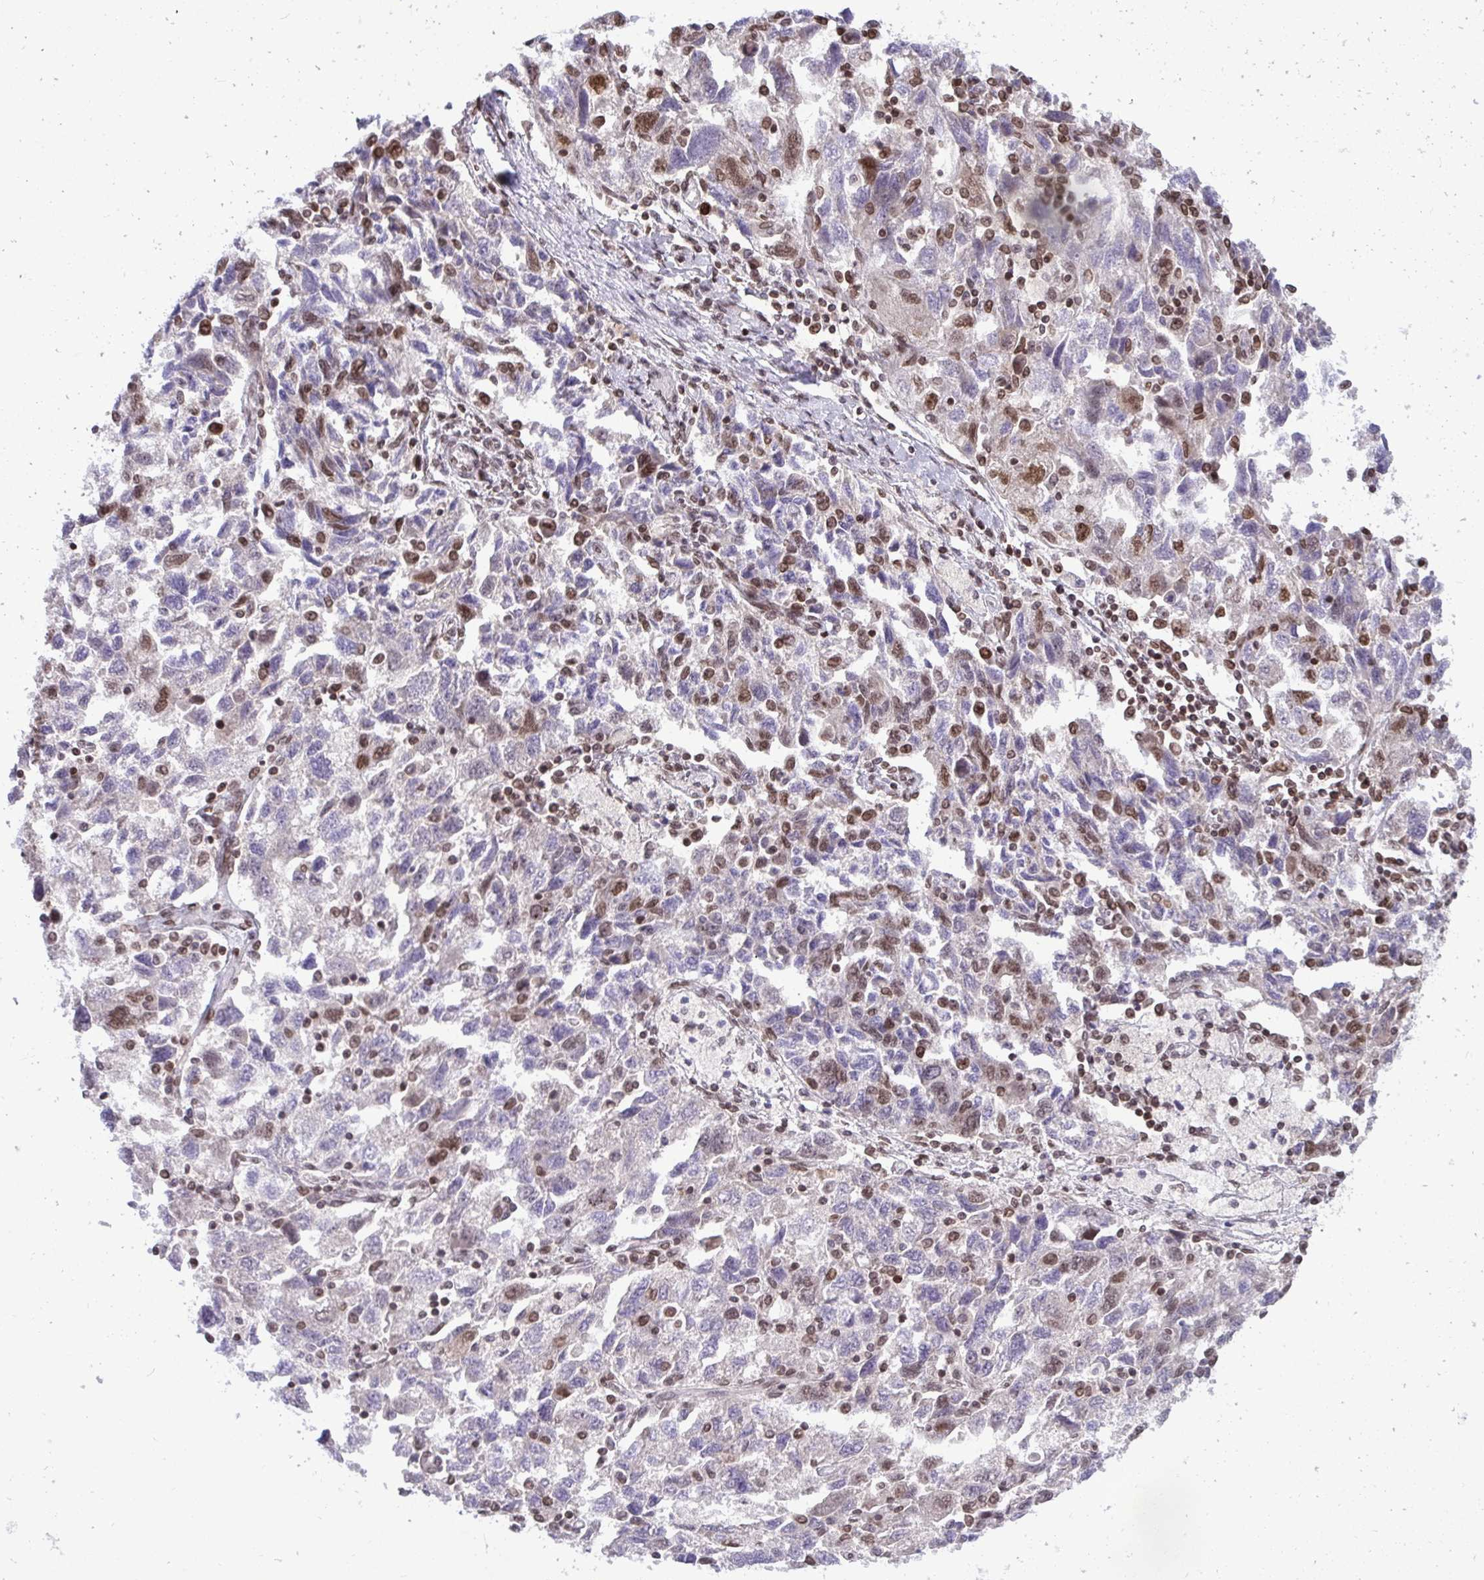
{"staining": {"intensity": "moderate", "quantity": "<25%", "location": "nuclear"}, "tissue": "ovarian cancer", "cell_type": "Tumor cells", "image_type": "cancer", "snomed": [{"axis": "morphology", "description": "Carcinoma, NOS"}, {"axis": "morphology", "description": "Cystadenocarcinoma, serous, NOS"}, {"axis": "topography", "description": "Ovary"}], "caption": "Carcinoma (ovarian) stained for a protein (brown) demonstrates moderate nuclear positive staining in about <25% of tumor cells.", "gene": "JPT1", "patient": {"sex": "female", "age": 69}}